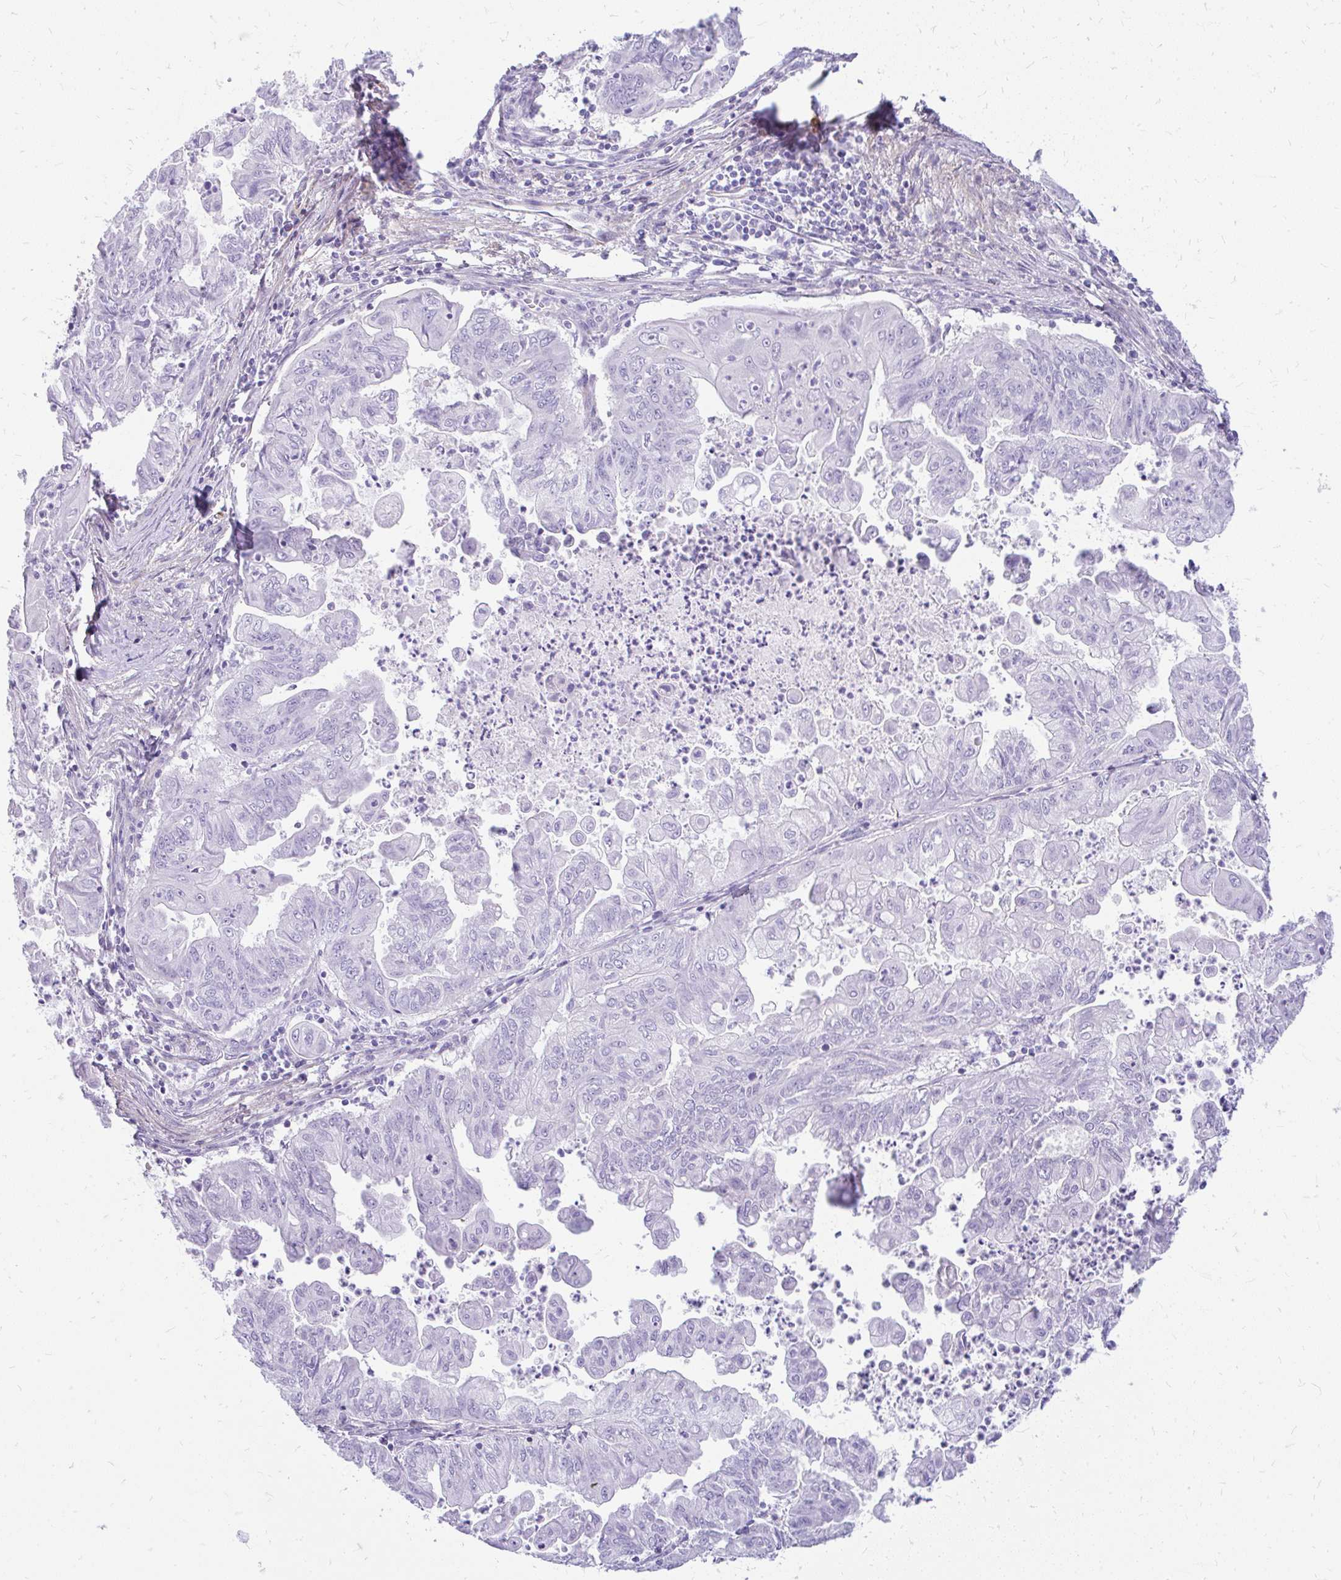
{"staining": {"intensity": "negative", "quantity": "none", "location": "none"}, "tissue": "stomach cancer", "cell_type": "Tumor cells", "image_type": "cancer", "snomed": [{"axis": "morphology", "description": "Adenocarcinoma, NOS"}, {"axis": "topography", "description": "Stomach, upper"}], "caption": "Stomach cancer (adenocarcinoma) was stained to show a protein in brown. There is no significant expression in tumor cells.", "gene": "FAM83C", "patient": {"sex": "male", "age": 80}}